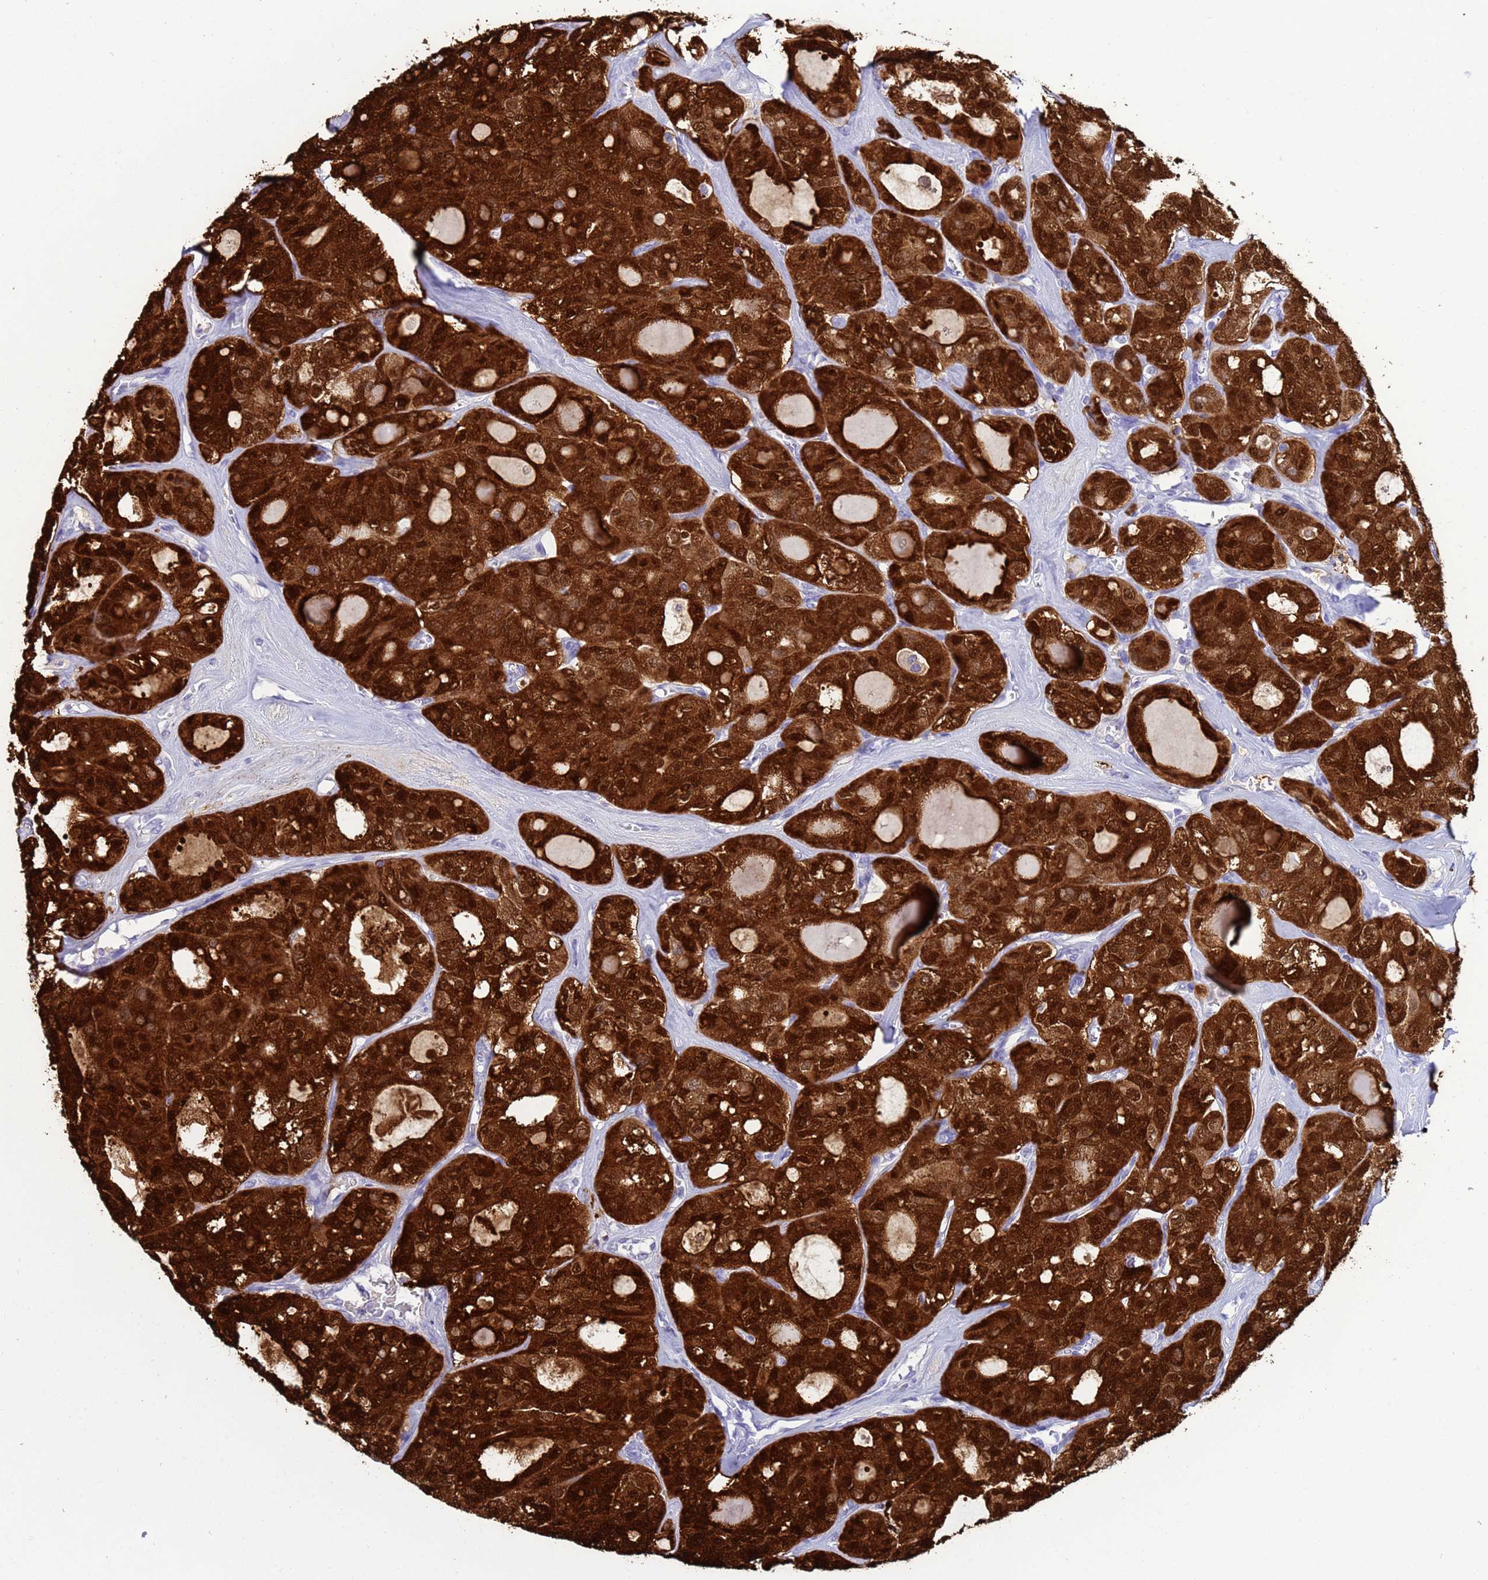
{"staining": {"intensity": "strong", "quantity": ">75%", "location": "cytoplasmic/membranous,nuclear"}, "tissue": "thyroid cancer", "cell_type": "Tumor cells", "image_type": "cancer", "snomed": [{"axis": "morphology", "description": "Follicular adenoma carcinoma, NOS"}, {"axis": "topography", "description": "Thyroid gland"}], "caption": "Human thyroid follicular adenoma carcinoma stained with a brown dye displays strong cytoplasmic/membranous and nuclear positive expression in about >75% of tumor cells.", "gene": "AKR1C2", "patient": {"sex": "male", "age": 75}}